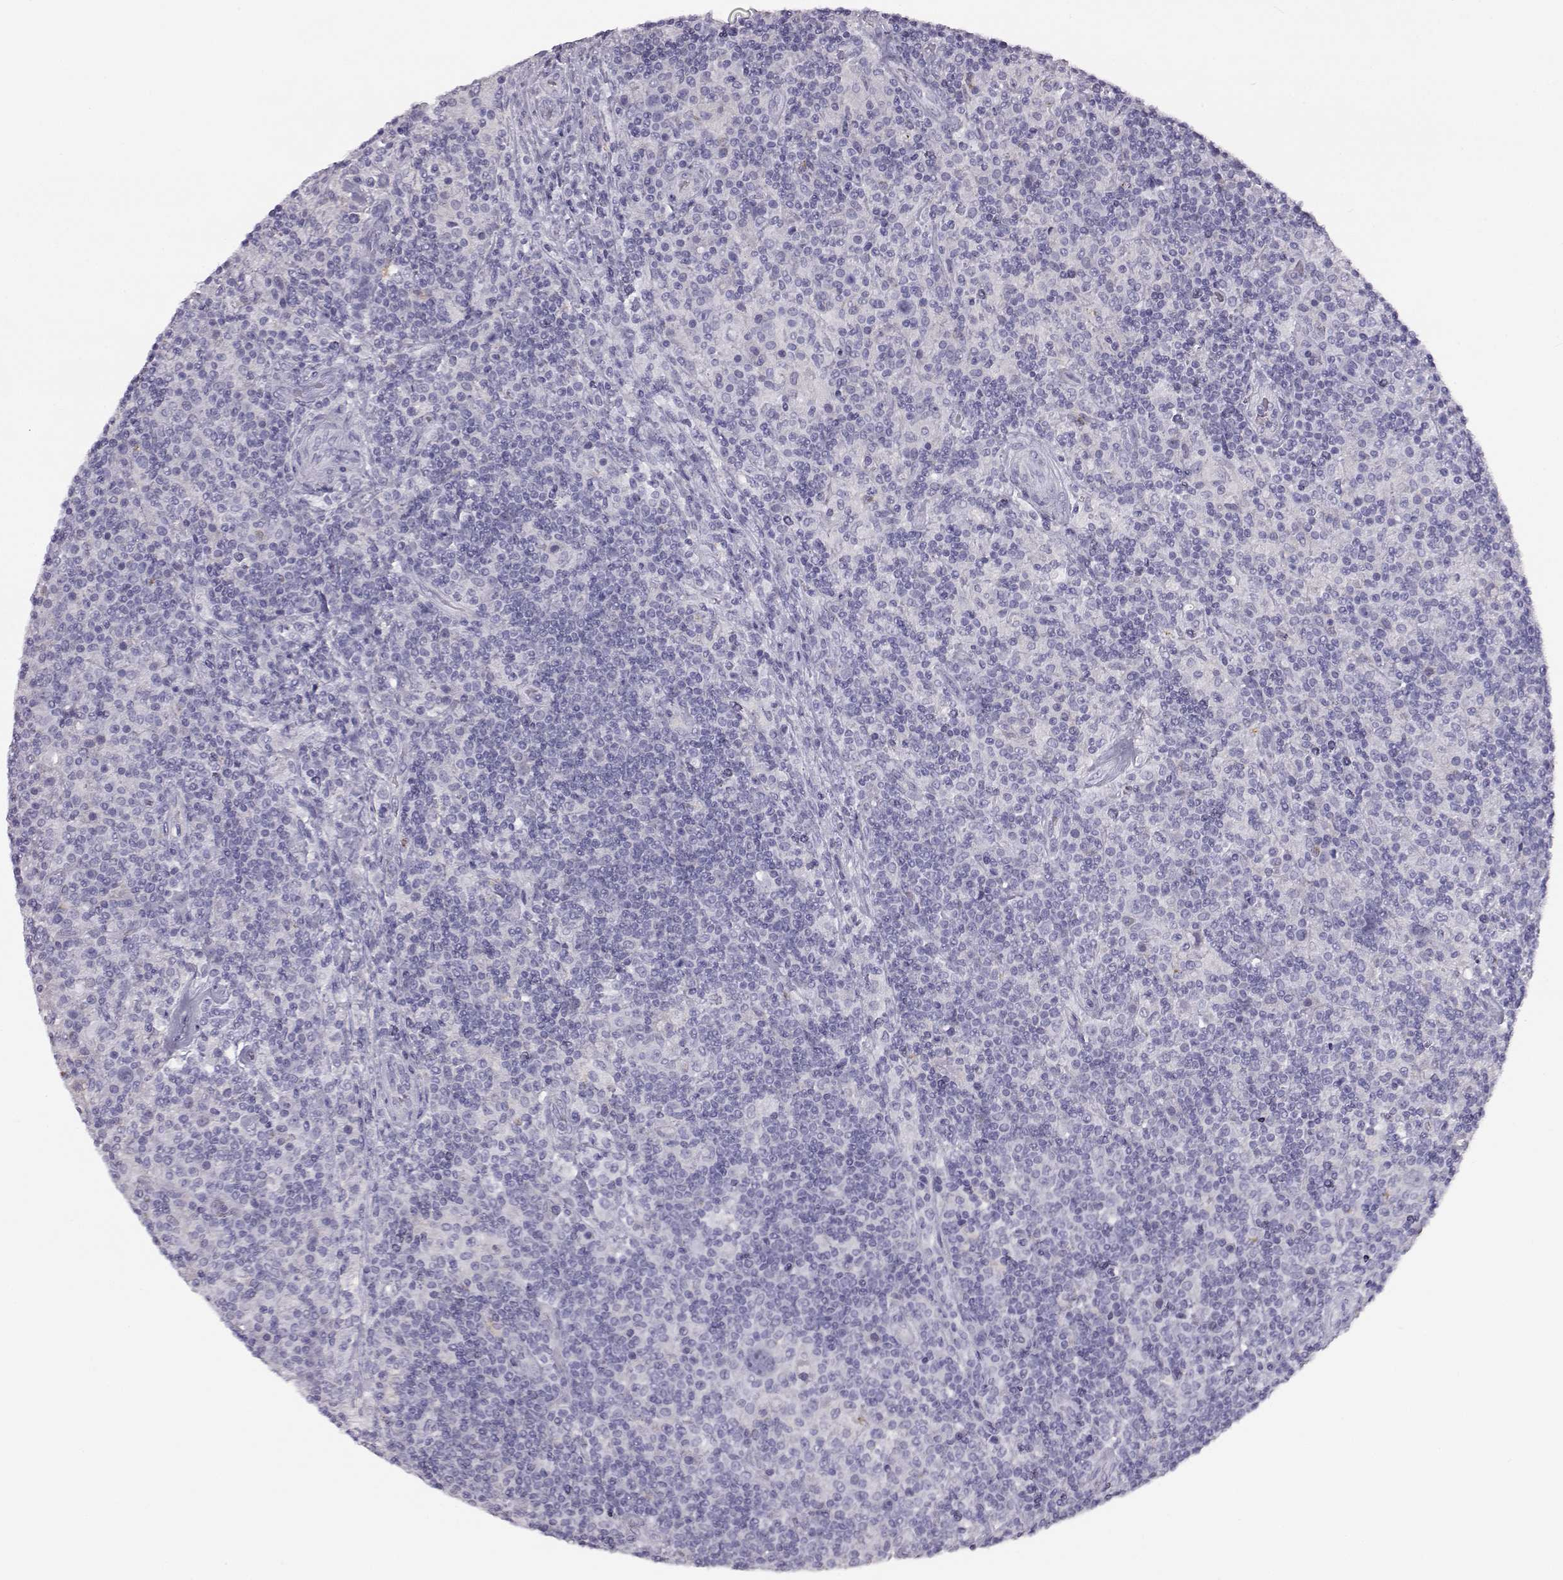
{"staining": {"intensity": "negative", "quantity": "none", "location": "none"}, "tissue": "lymphoma", "cell_type": "Tumor cells", "image_type": "cancer", "snomed": [{"axis": "morphology", "description": "Hodgkin's disease, NOS"}, {"axis": "topography", "description": "Lymph node"}], "caption": "A high-resolution micrograph shows immunohistochemistry staining of lymphoma, which displays no significant staining in tumor cells. Brightfield microscopy of IHC stained with DAB (brown) and hematoxylin (blue), captured at high magnification.", "gene": "ITLN2", "patient": {"sex": "male", "age": 70}}